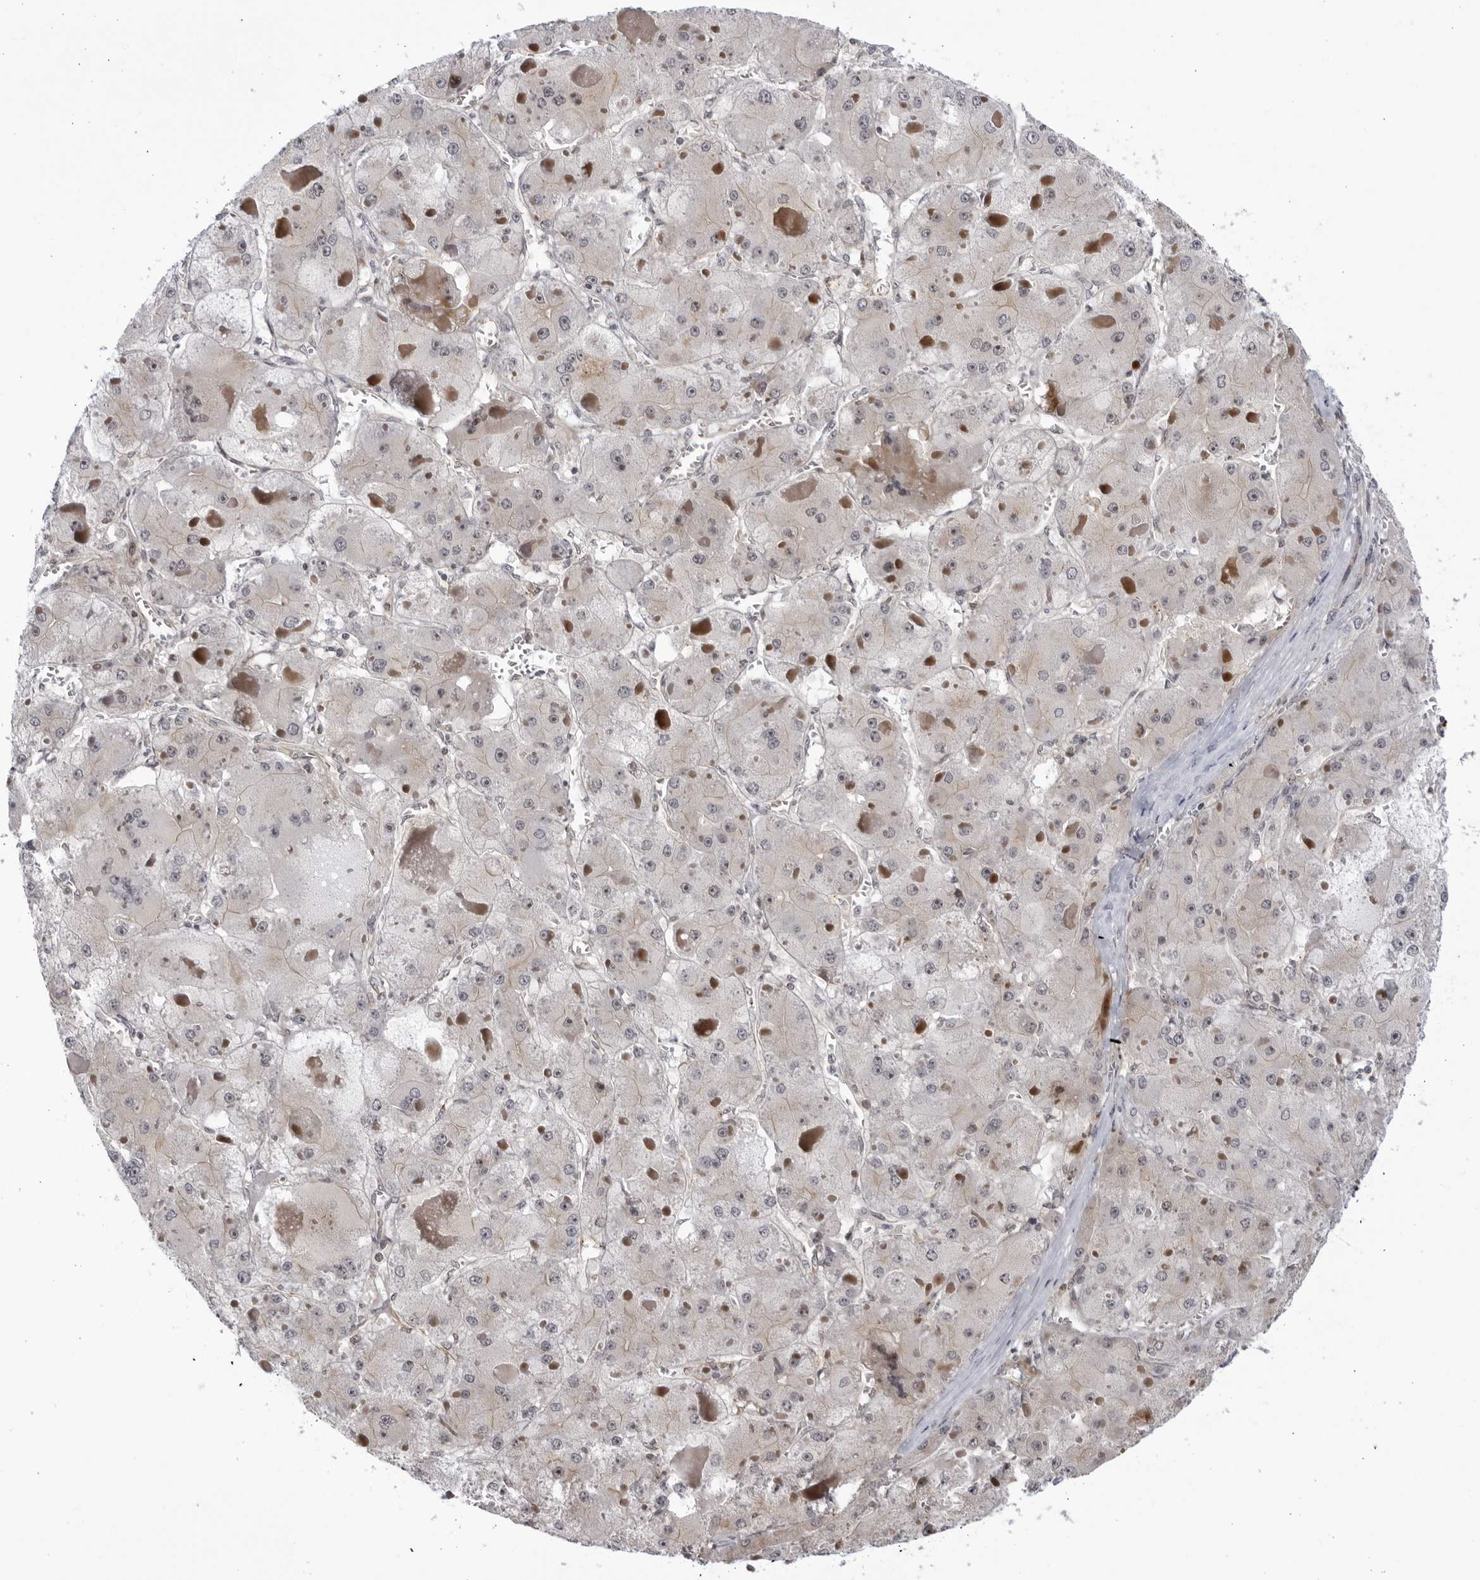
{"staining": {"intensity": "negative", "quantity": "none", "location": "none"}, "tissue": "liver cancer", "cell_type": "Tumor cells", "image_type": "cancer", "snomed": [{"axis": "morphology", "description": "Carcinoma, Hepatocellular, NOS"}, {"axis": "topography", "description": "Liver"}], "caption": "The photomicrograph shows no staining of tumor cells in liver cancer.", "gene": "CNBD1", "patient": {"sex": "female", "age": 73}}